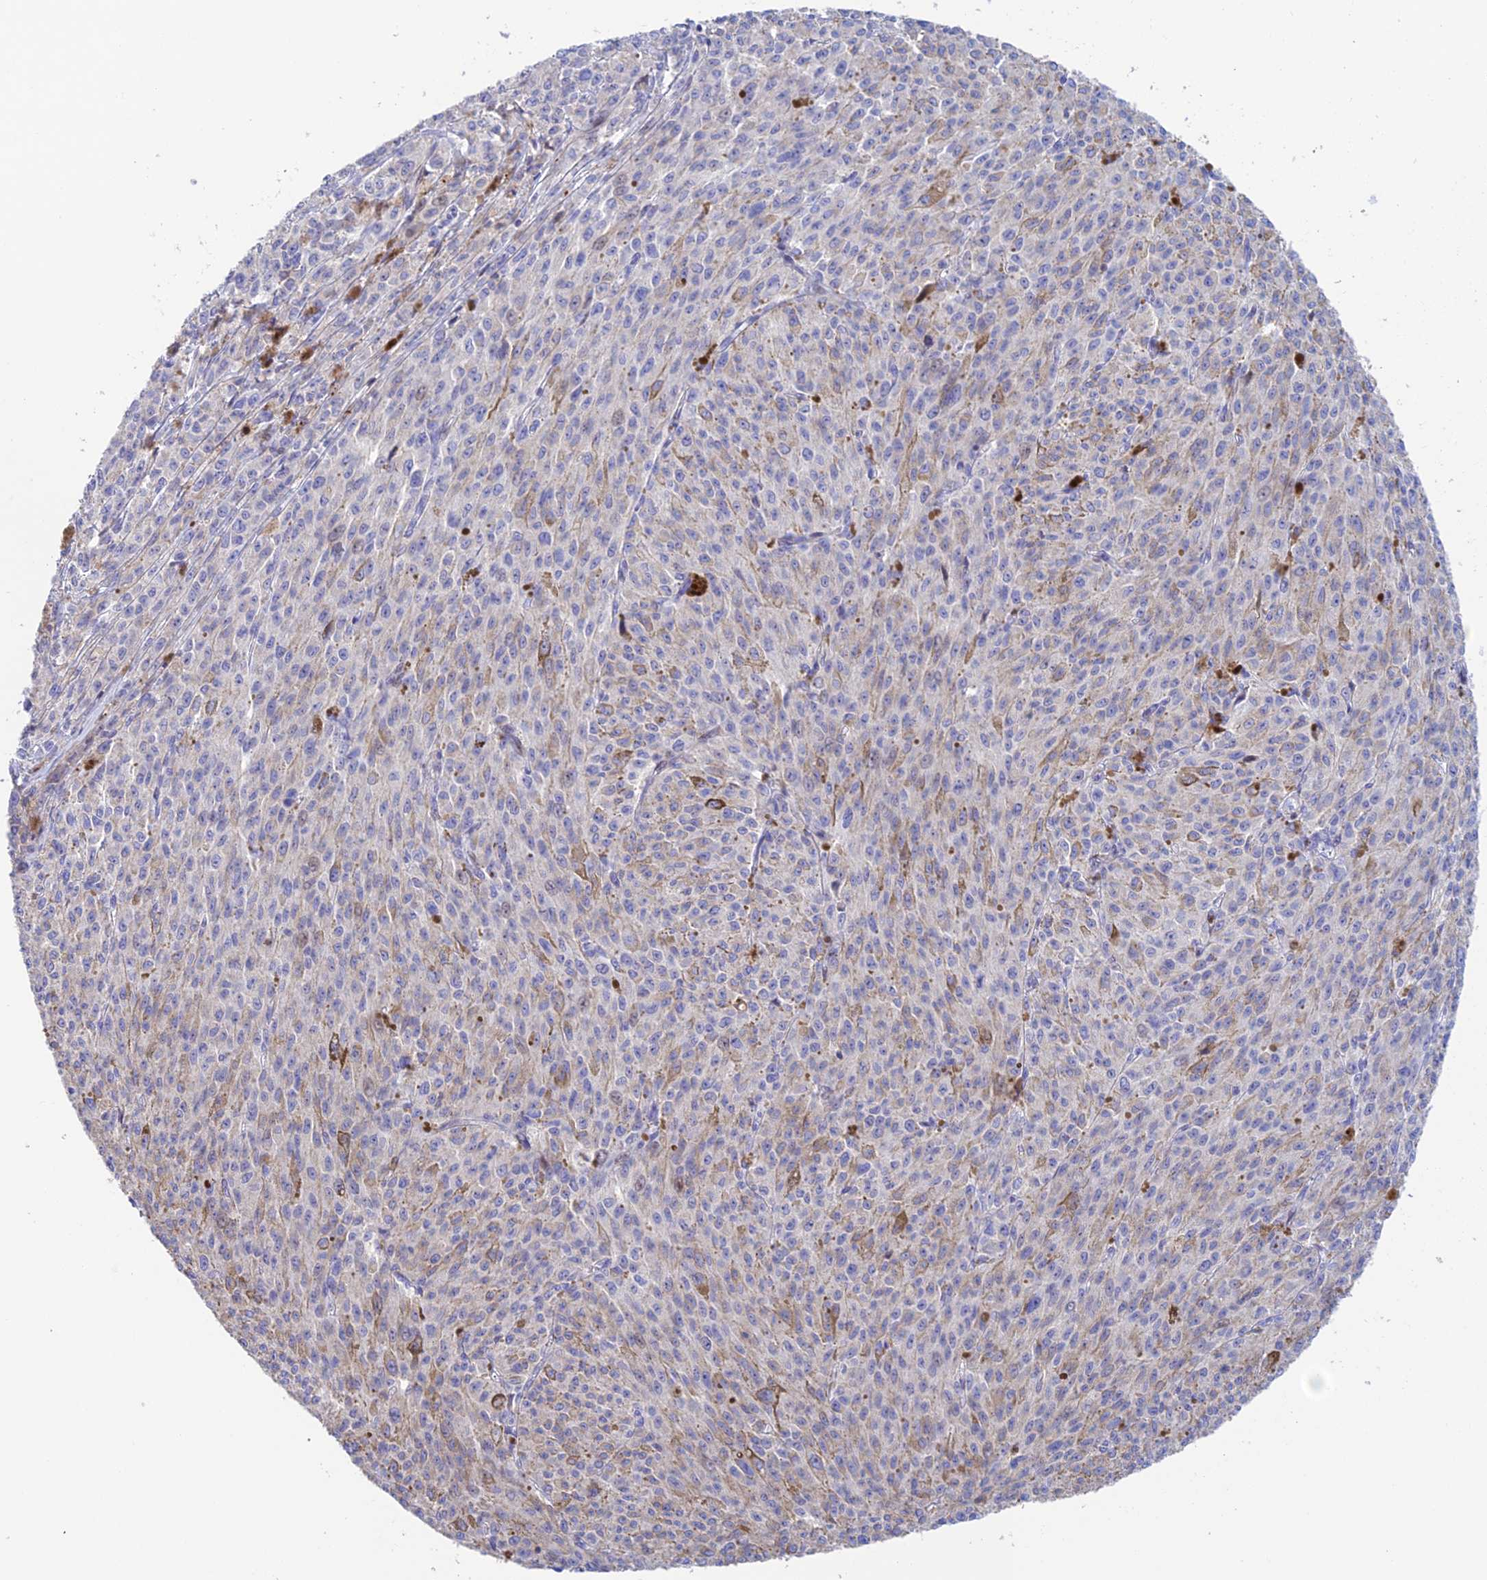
{"staining": {"intensity": "weak", "quantity": "<25%", "location": "cytoplasmic/membranous"}, "tissue": "melanoma", "cell_type": "Tumor cells", "image_type": "cancer", "snomed": [{"axis": "morphology", "description": "Malignant melanoma, NOS"}, {"axis": "topography", "description": "Skin"}], "caption": "Immunohistochemistry (IHC) of human melanoma displays no staining in tumor cells.", "gene": "PRIM1", "patient": {"sex": "female", "age": 52}}